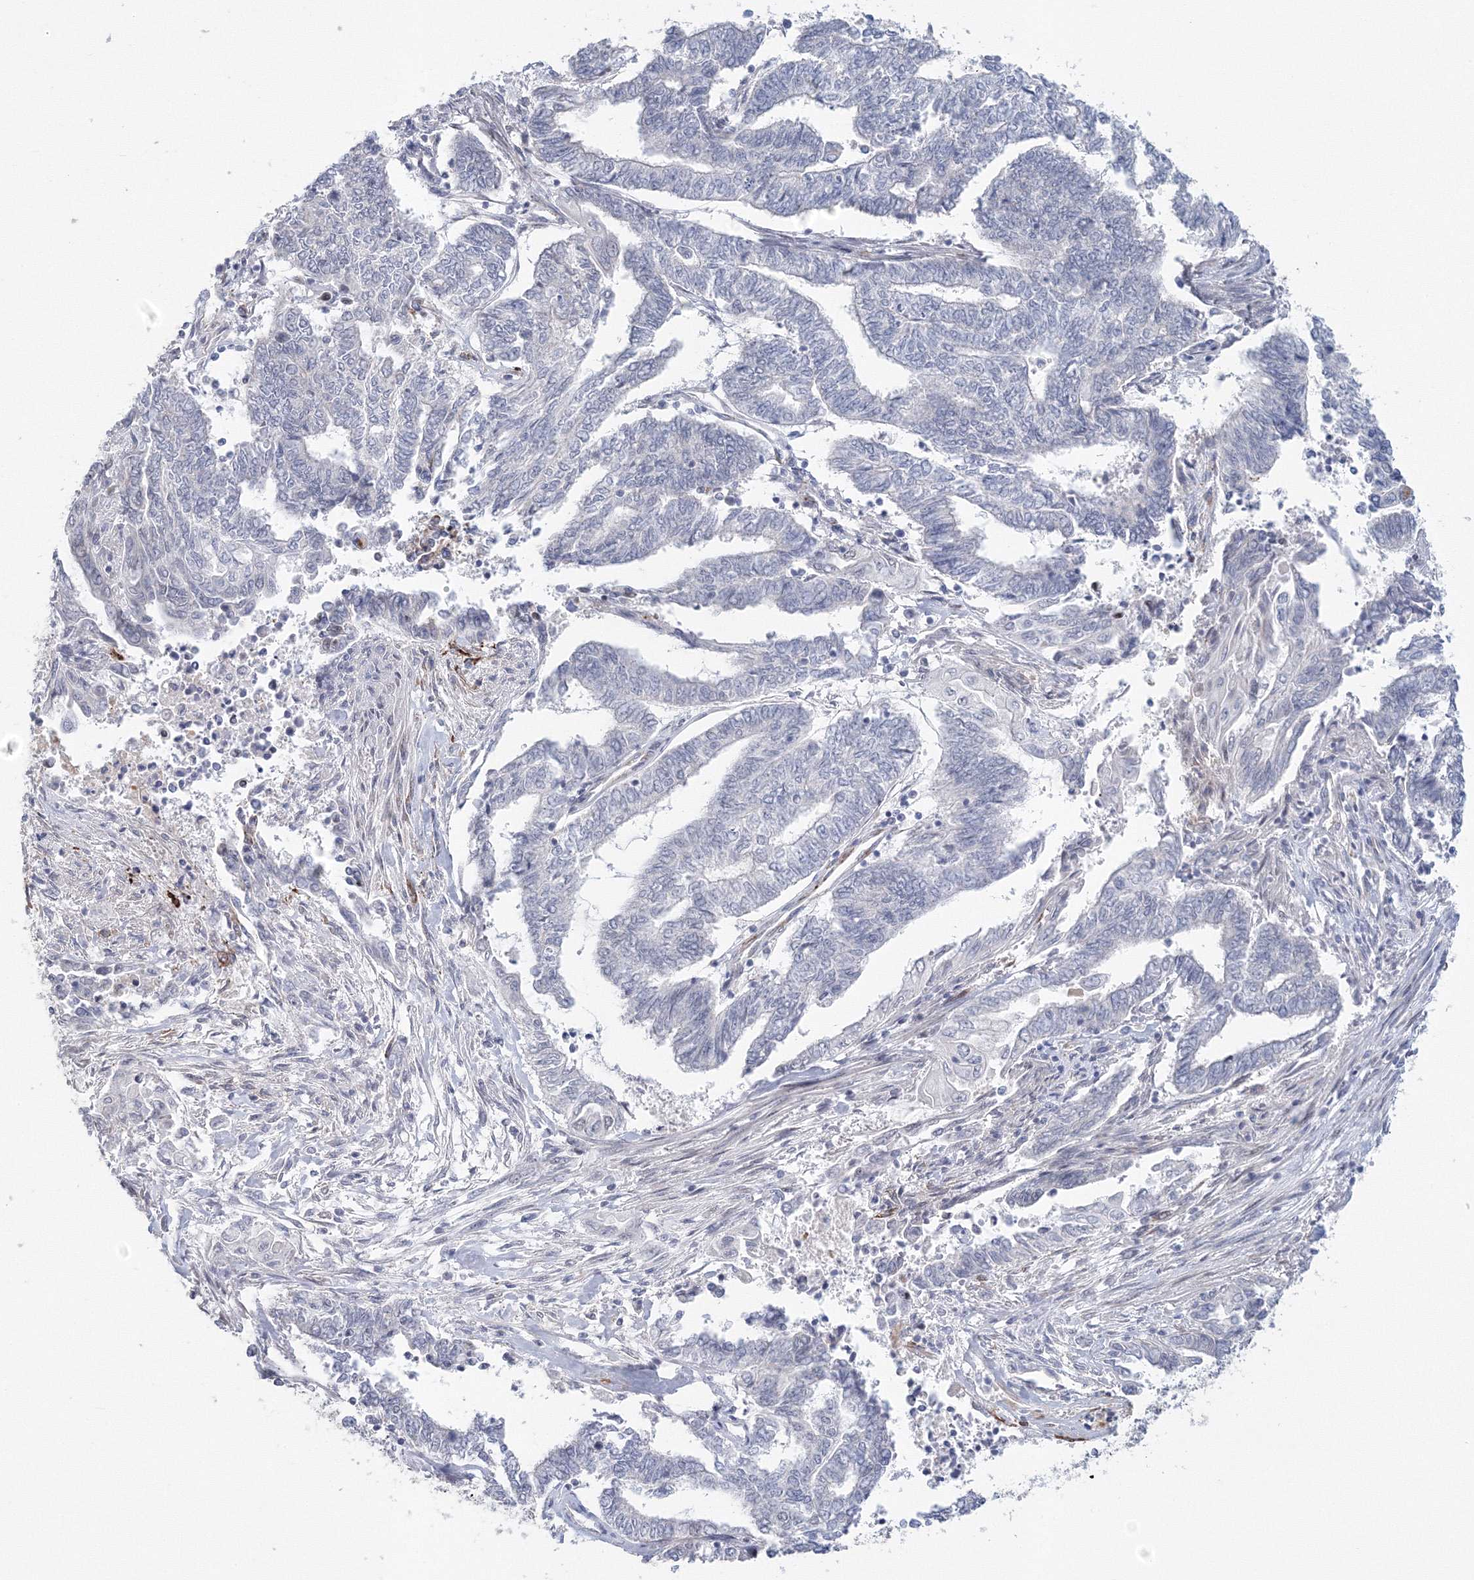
{"staining": {"intensity": "negative", "quantity": "none", "location": "none"}, "tissue": "endometrial cancer", "cell_type": "Tumor cells", "image_type": "cancer", "snomed": [{"axis": "morphology", "description": "Adenocarcinoma, NOS"}, {"axis": "topography", "description": "Uterus"}, {"axis": "topography", "description": "Endometrium"}], "caption": "Photomicrograph shows no significant protein staining in tumor cells of endometrial cancer.", "gene": "SIRT7", "patient": {"sex": "female", "age": 70}}